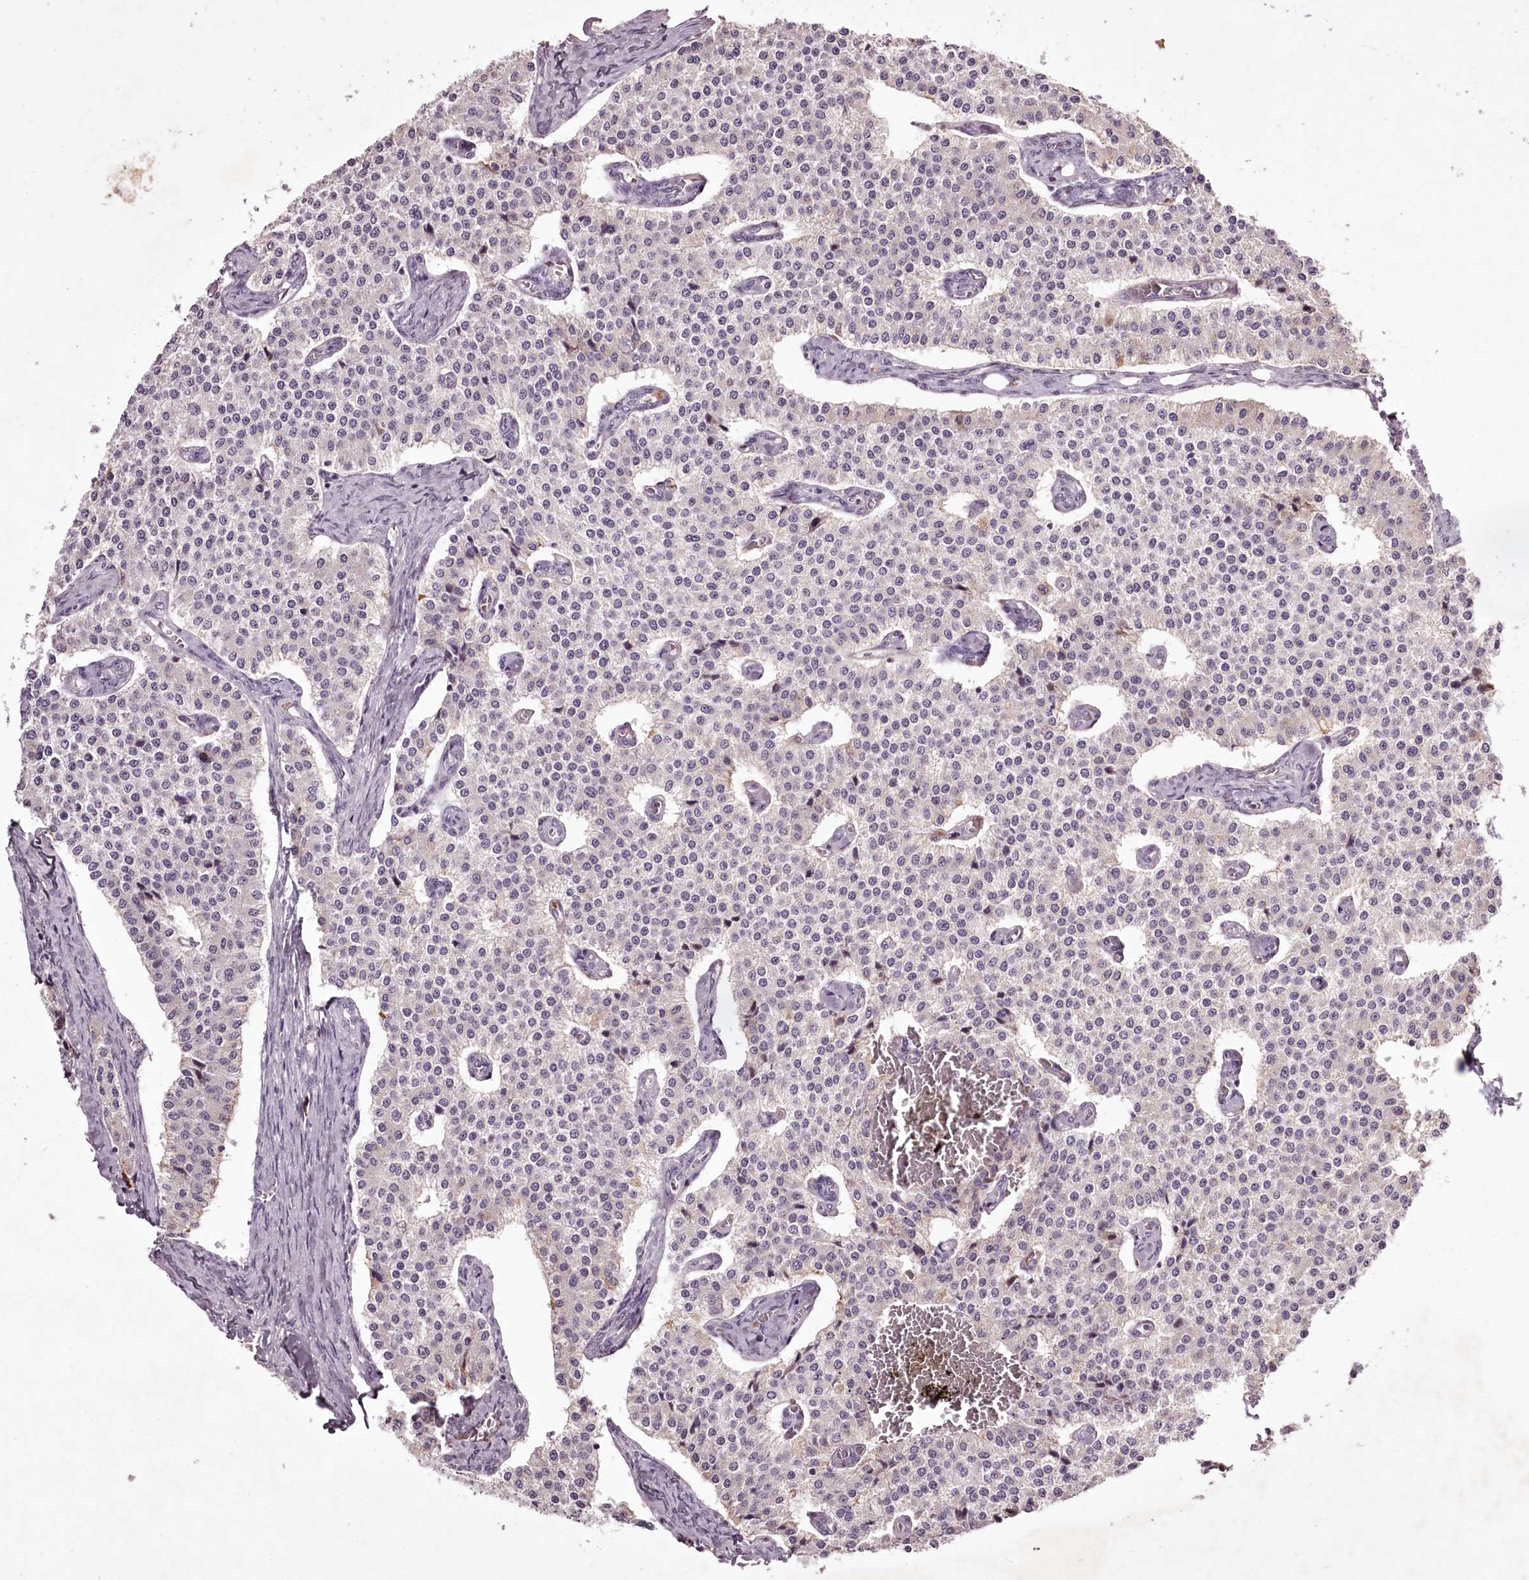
{"staining": {"intensity": "negative", "quantity": "none", "location": "none"}, "tissue": "carcinoid", "cell_type": "Tumor cells", "image_type": "cancer", "snomed": [{"axis": "morphology", "description": "Carcinoid, malignant, NOS"}, {"axis": "topography", "description": "Colon"}], "caption": "There is no significant positivity in tumor cells of malignant carcinoid.", "gene": "RBMXL2", "patient": {"sex": "female", "age": 52}}